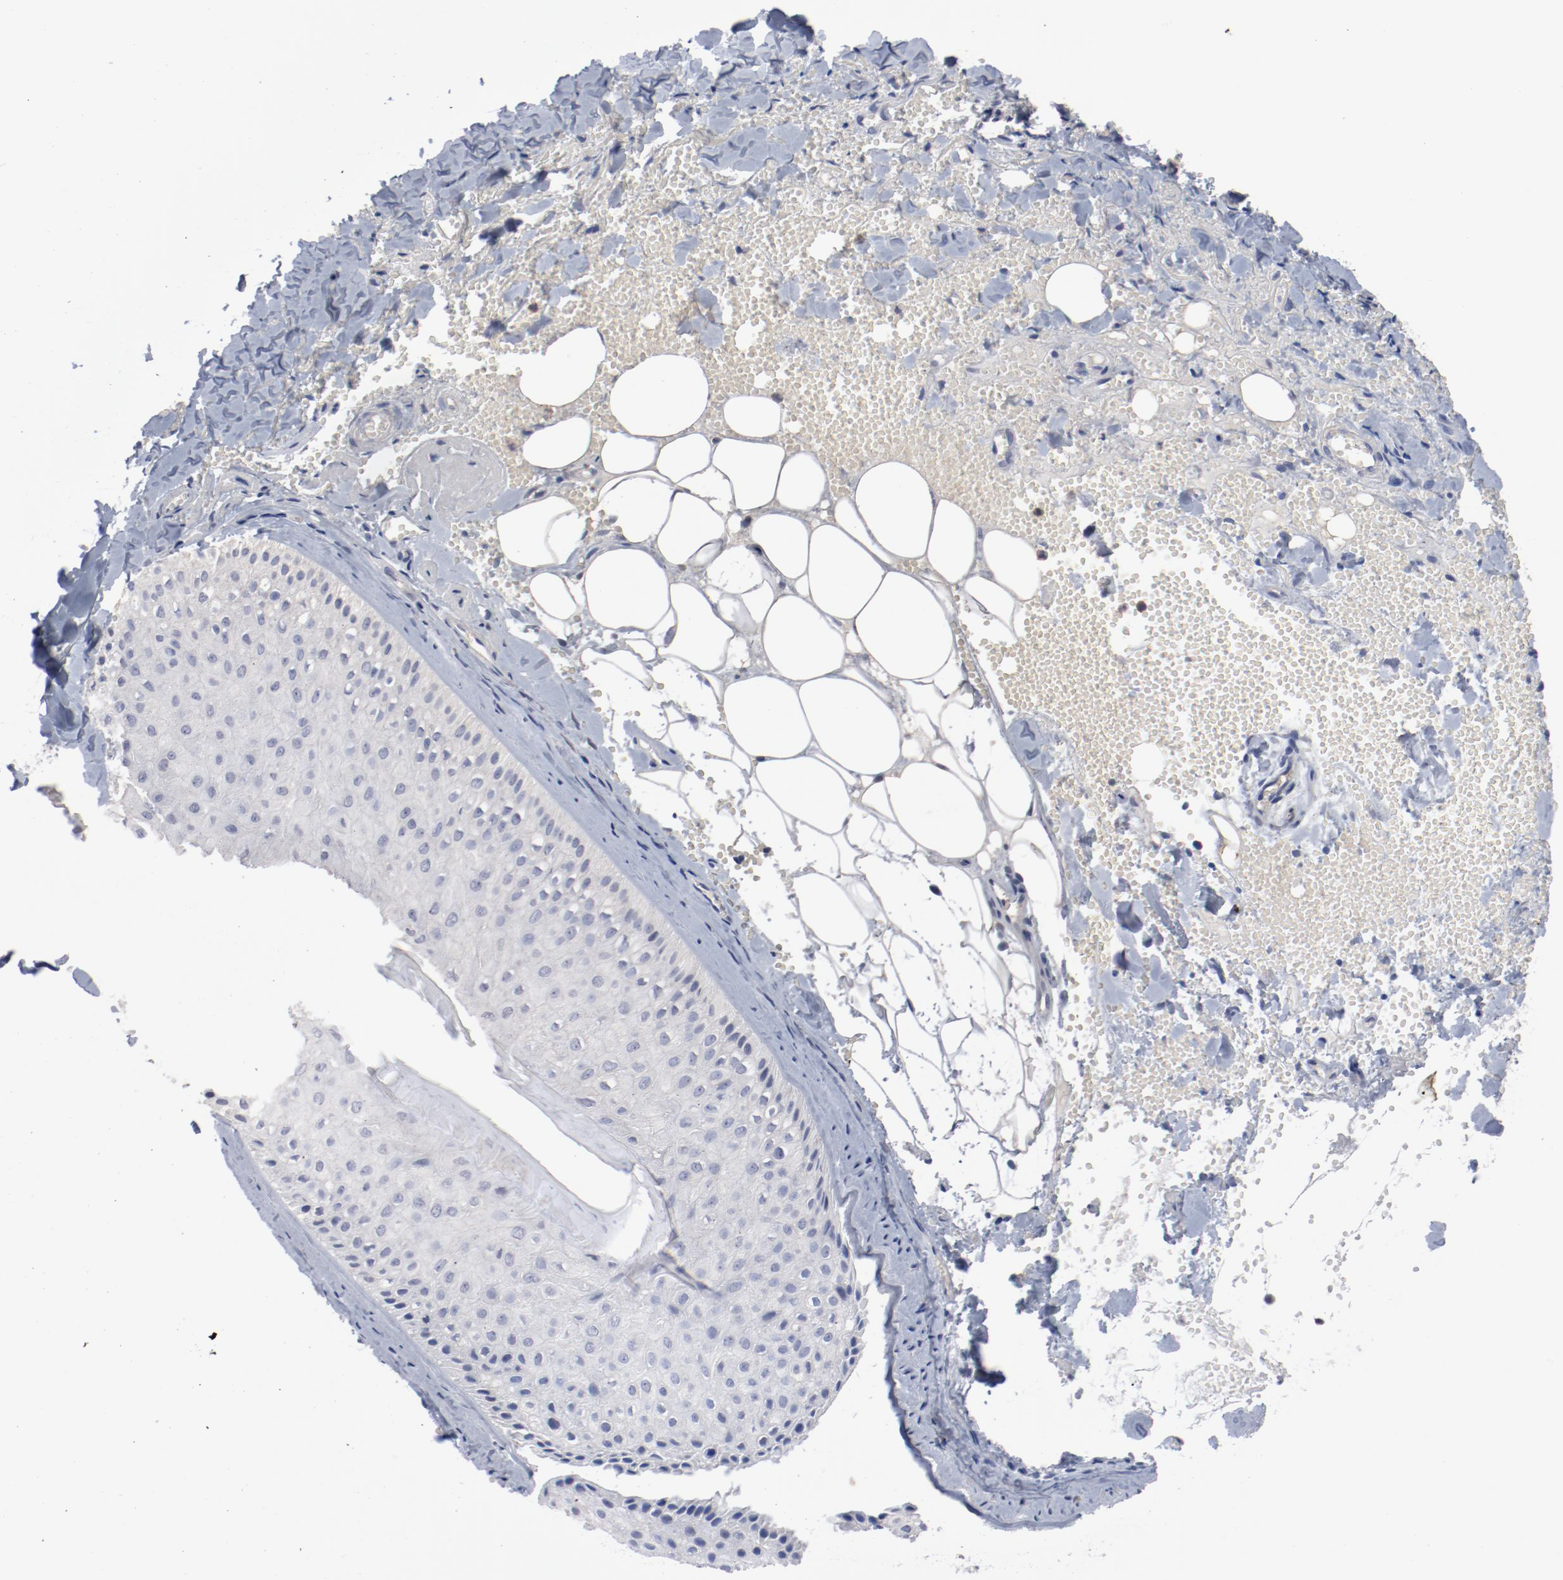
{"staining": {"intensity": "negative", "quantity": "none", "location": "none"}, "tissue": "skin cancer", "cell_type": "Tumor cells", "image_type": "cancer", "snomed": [{"axis": "morphology", "description": "Basal cell carcinoma"}, {"axis": "topography", "description": "Skin"}], "caption": "DAB immunohistochemical staining of human basal cell carcinoma (skin) exhibits no significant positivity in tumor cells.", "gene": "CBL", "patient": {"sex": "male", "age": 84}}